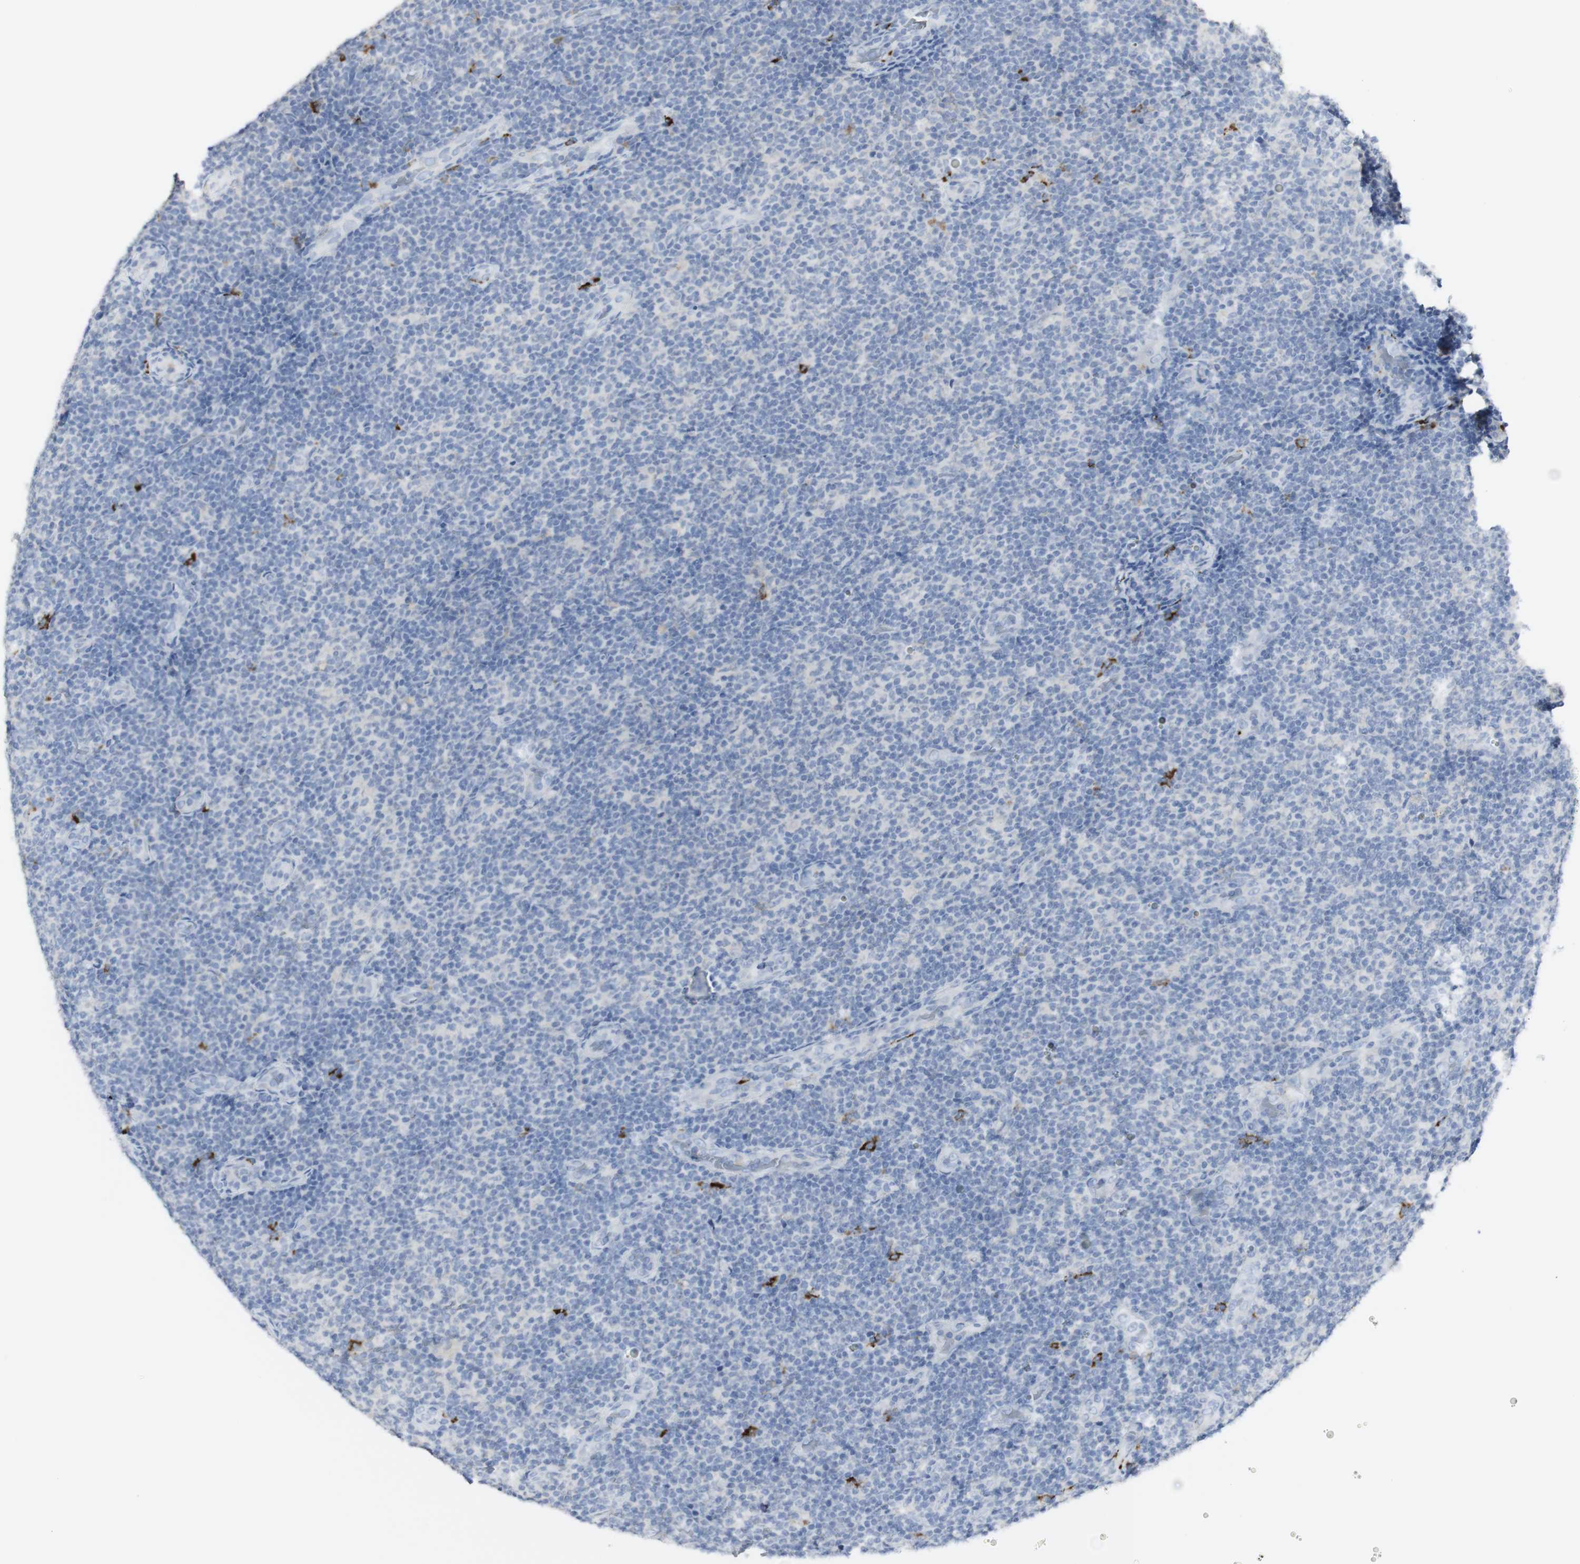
{"staining": {"intensity": "negative", "quantity": "none", "location": "none"}, "tissue": "lymphoma", "cell_type": "Tumor cells", "image_type": "cancer", "snomed": [{"axis": "morphology", "description": "Malignant lymphoma, non-Hodgkin's type, Low grade"}, {"axis": "topography", "description": "Lymph node"}], "caption": "Histopathology image shows no protein staining in tumor cells of lymphoma tissue.", "gene": "CD207", "patient": {"sex": "male", "age": 83}}